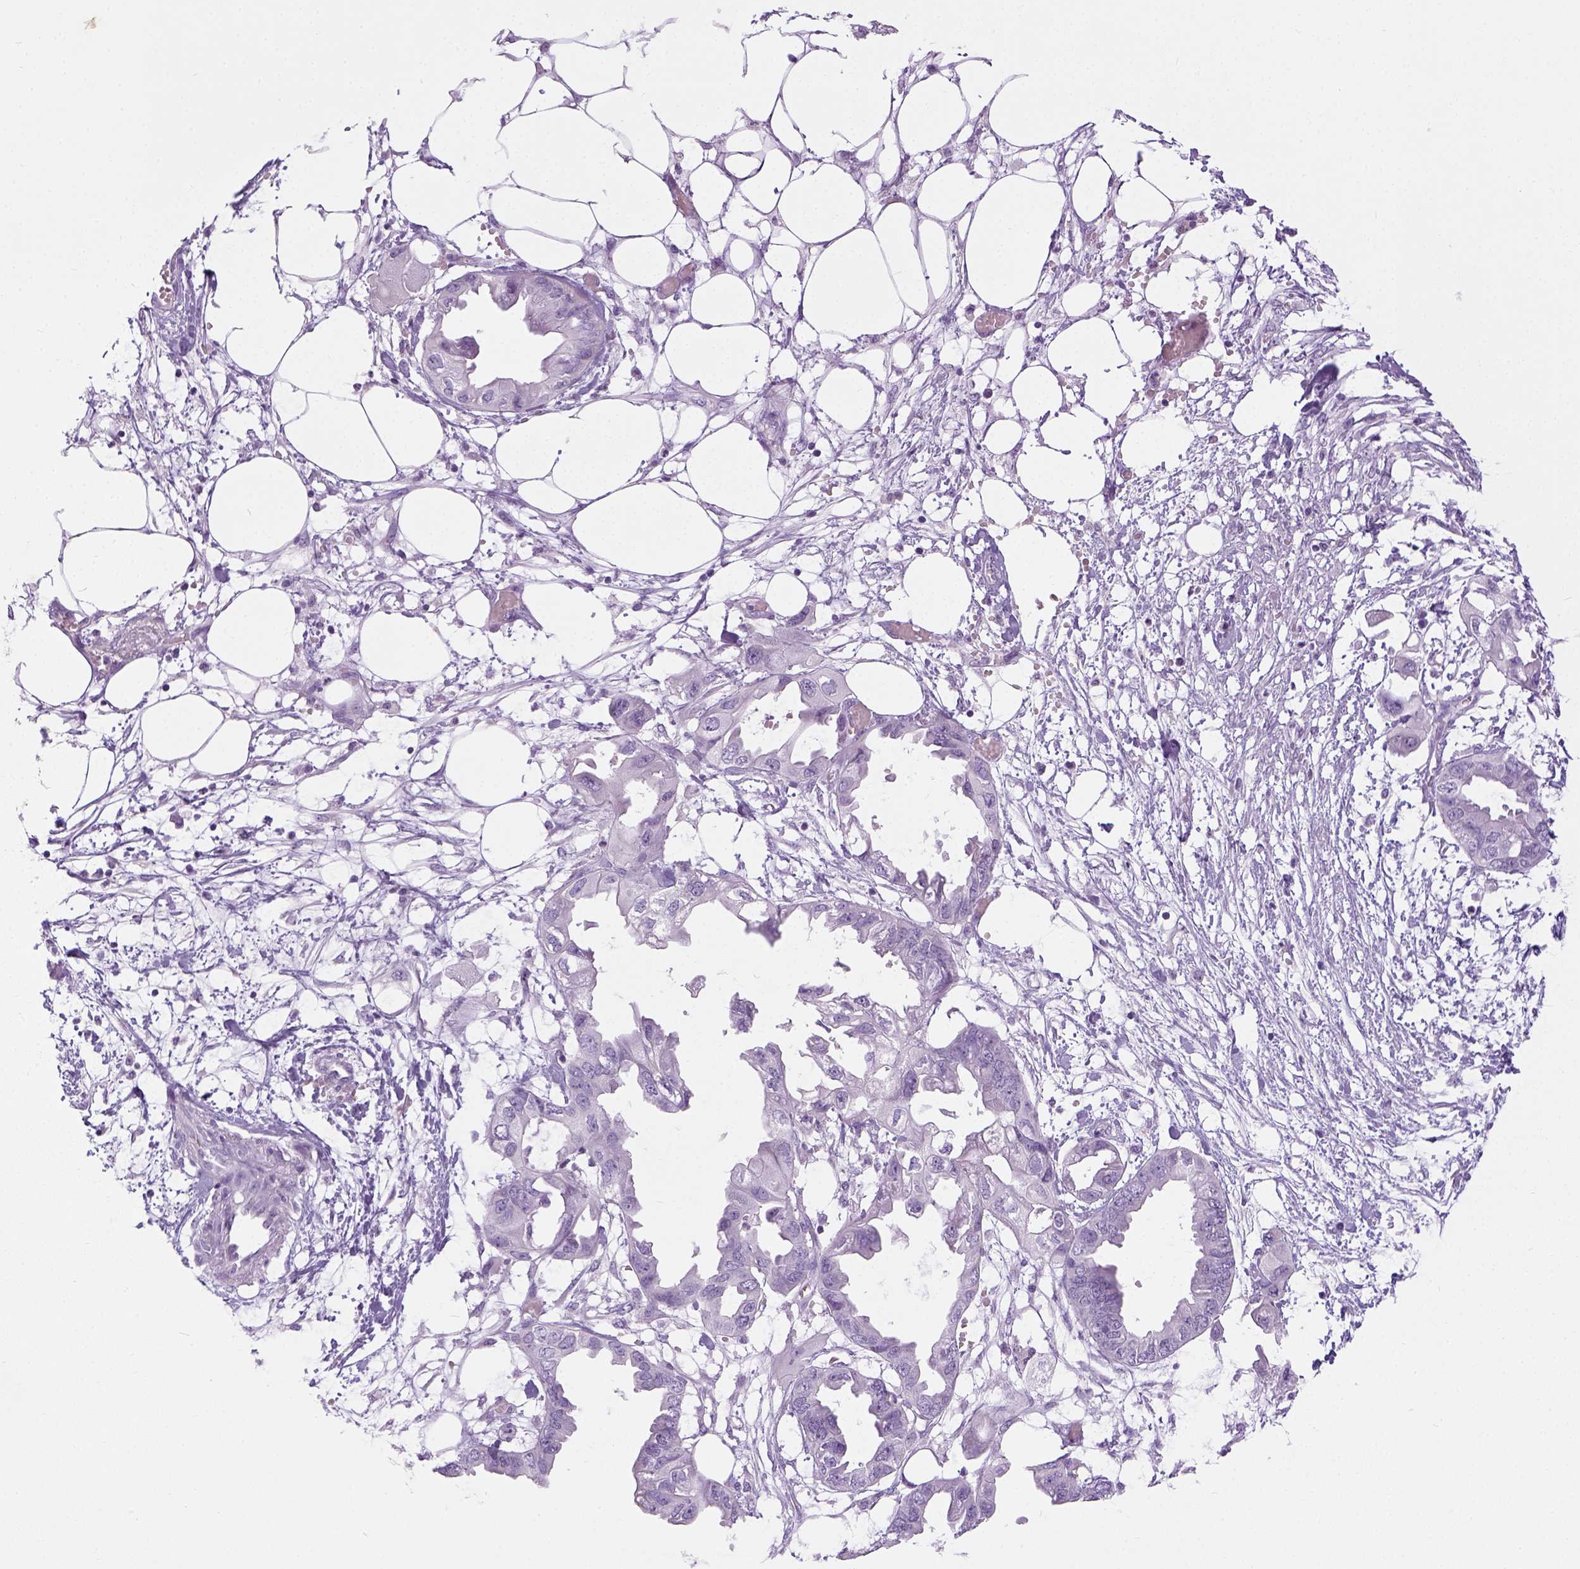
{"staining": {"intensity": "negative", "quantity": "none", "location": "none"}, "tissue": "endometrial cancer", "cell_type": "Tumor cells", "image_type": "cancer", "snomed": [{"axis": "morphology", "description": "Adenocarcinoma, NOS"}, {"axis": "morphology", "description": "Adenocarcinoma, metastatic, NOS"}, {"axis": "topography", "description": "Adipose tissue"}, {"axis": "topography", "description": "Endometrium"}], "caption": "The histopathology image reveals no staining of tumor cells in endometrial cancer.", "gene": "LGSN", "patient": {"sex": "female", "age": 67}}